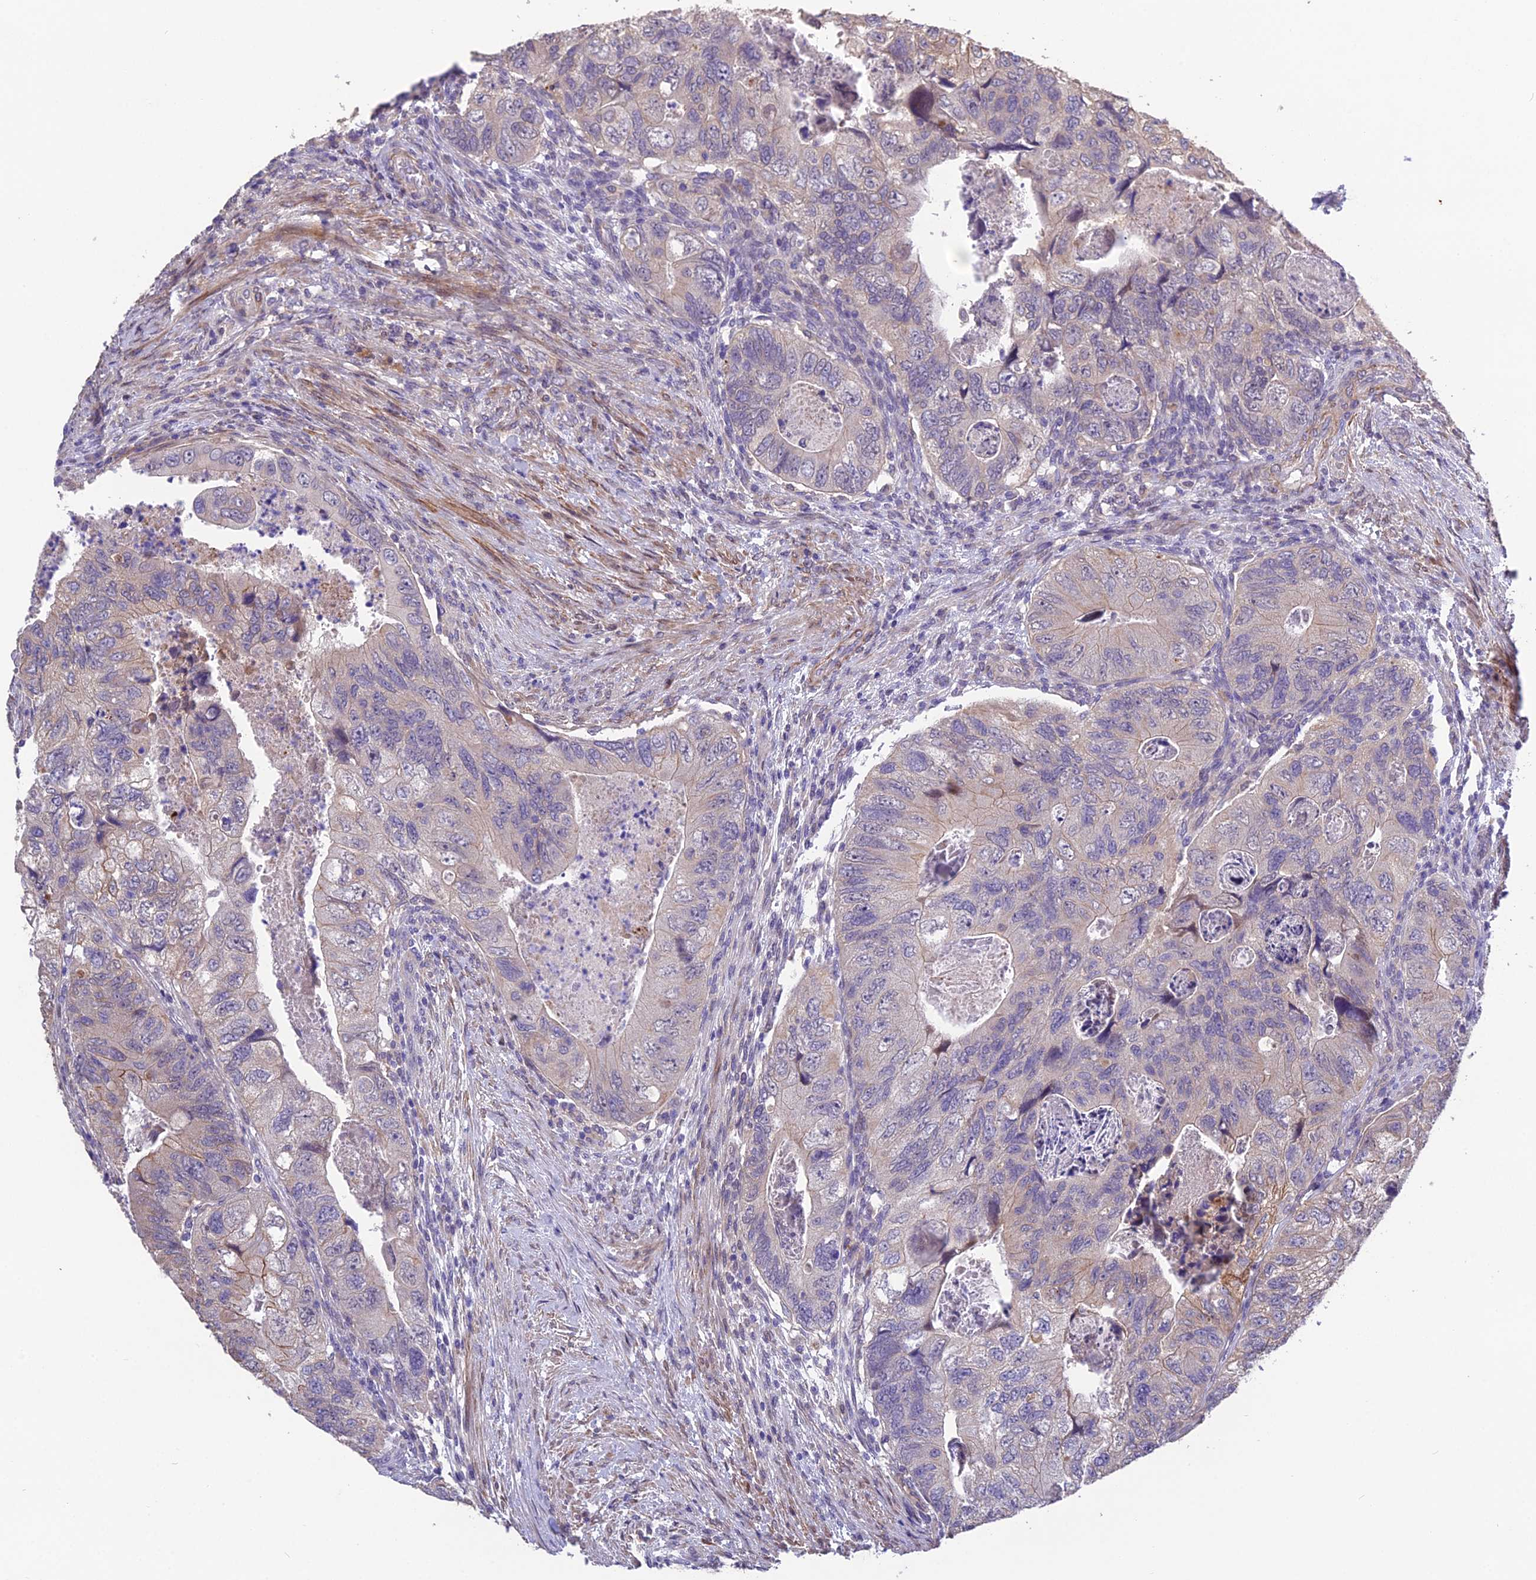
{"staining": {"intensity": "weak", "quantity": "<25%", "location": "cytoplasmic/membranous"}, "tissue": "colorectal cancer", "cell_type": "Tumor cells", "image_type": "cancer", "snomed": [{"axis": "morphology", "description": "Adenocarcinoma, NOS"}, {"axis": "topography", "description": "Rectum"}], "caption": "Colorectal adenocarcinoma stained for a protein using immunohistochemistry demonstrates no staining tumor cells.", "gene": "PUS10", "patient": {"sex": "male", "age": 63}}